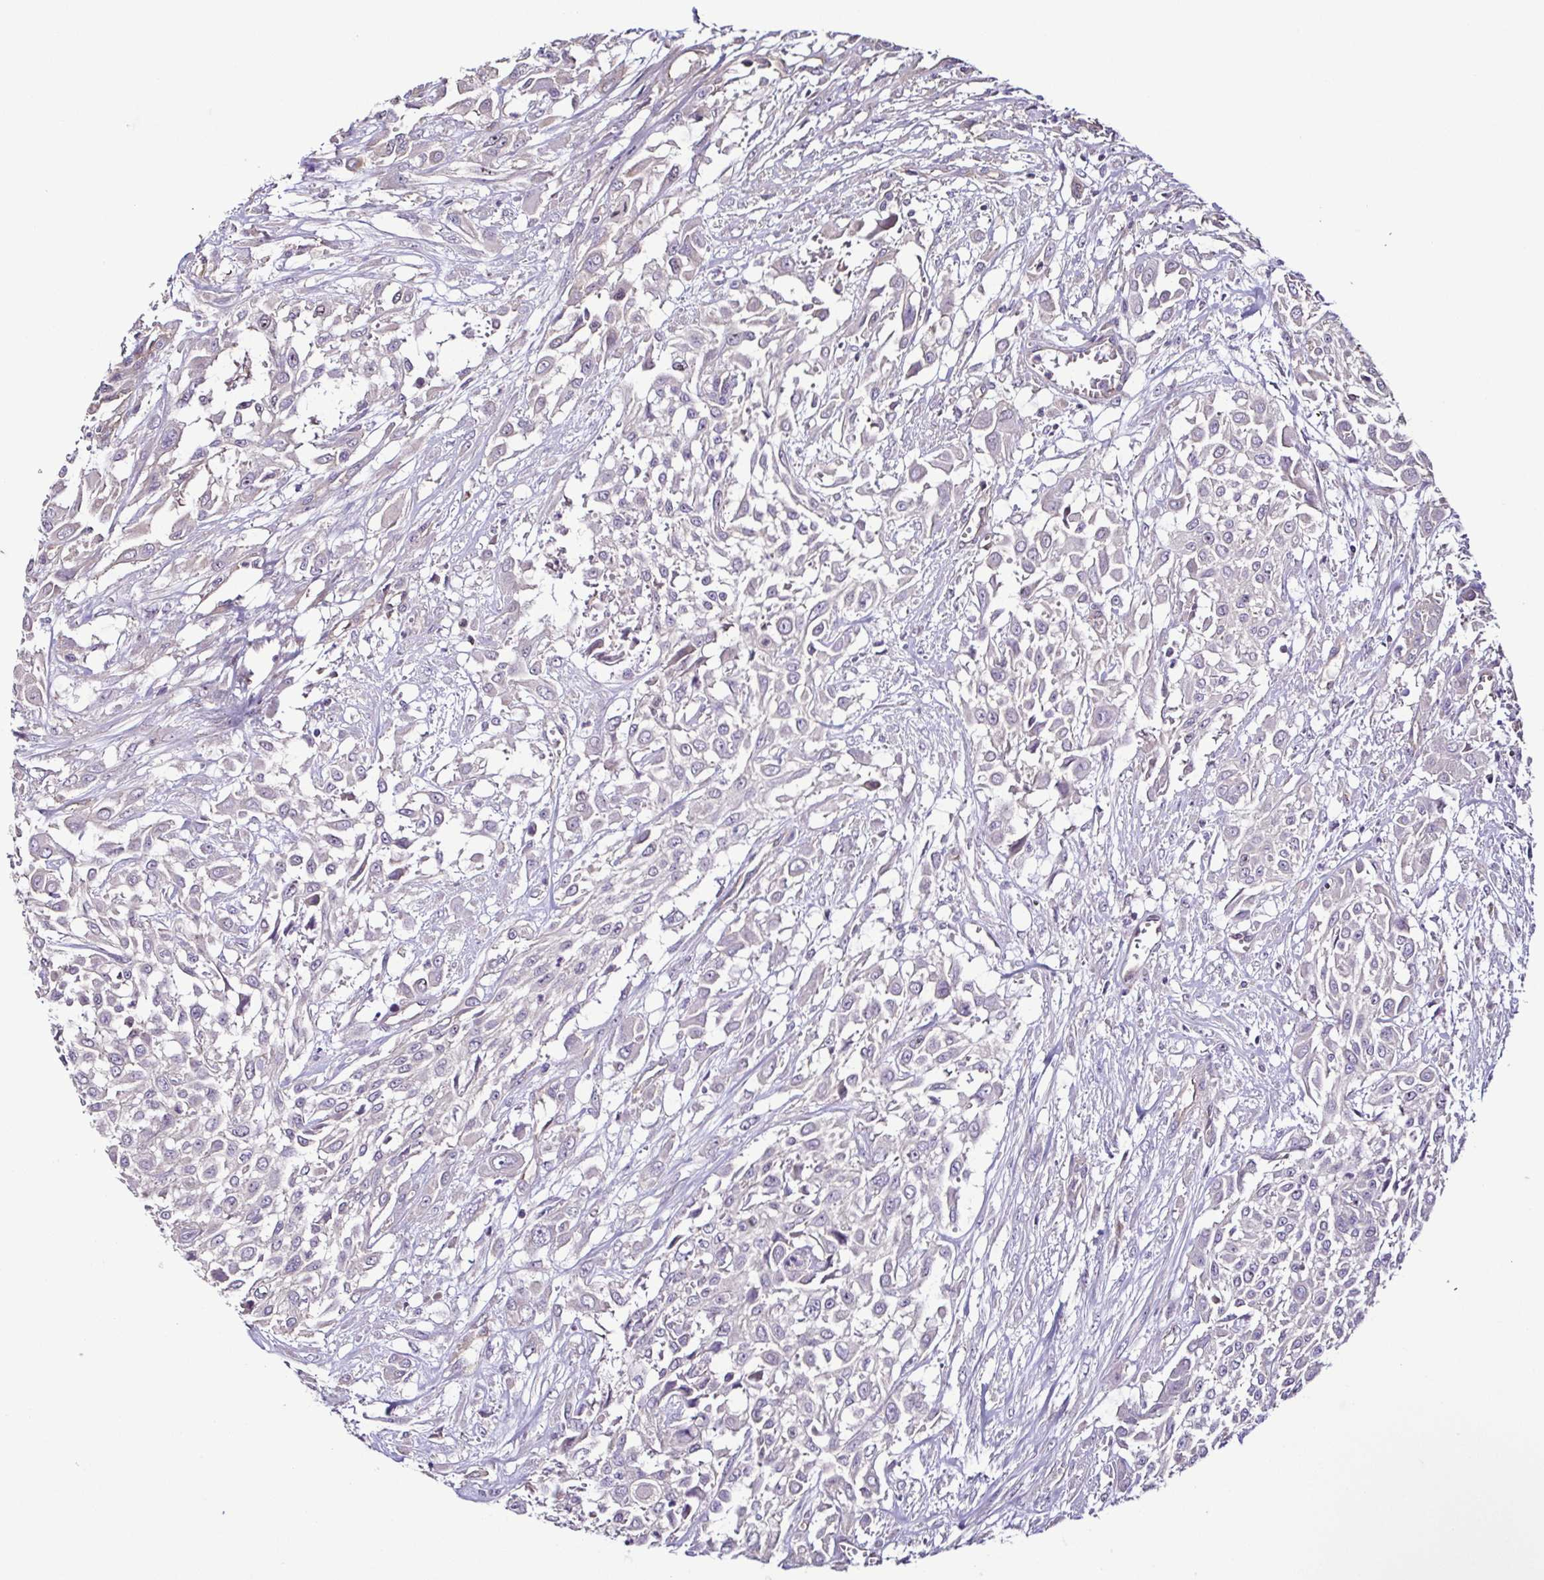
{"staining": {"intensity": "negative", "quantity": "none", "location": "none"}, "tissue": "urothelial cancer", "cell_type": "Tumor cells", "image_type": "cancer", "snomed": [{"axis": "morphology", "description": "Urothelial carcinoma, High grade"}, {"axis": "topography", "description": "Urinary bladder"}], "caption": "A high-resolution micrograph shows IHC staining of urothelial cancer, which reveals no significant staining in tumor cells.", "gene": "LMOD2", "patient": {"sex": "male", "age": 57}}